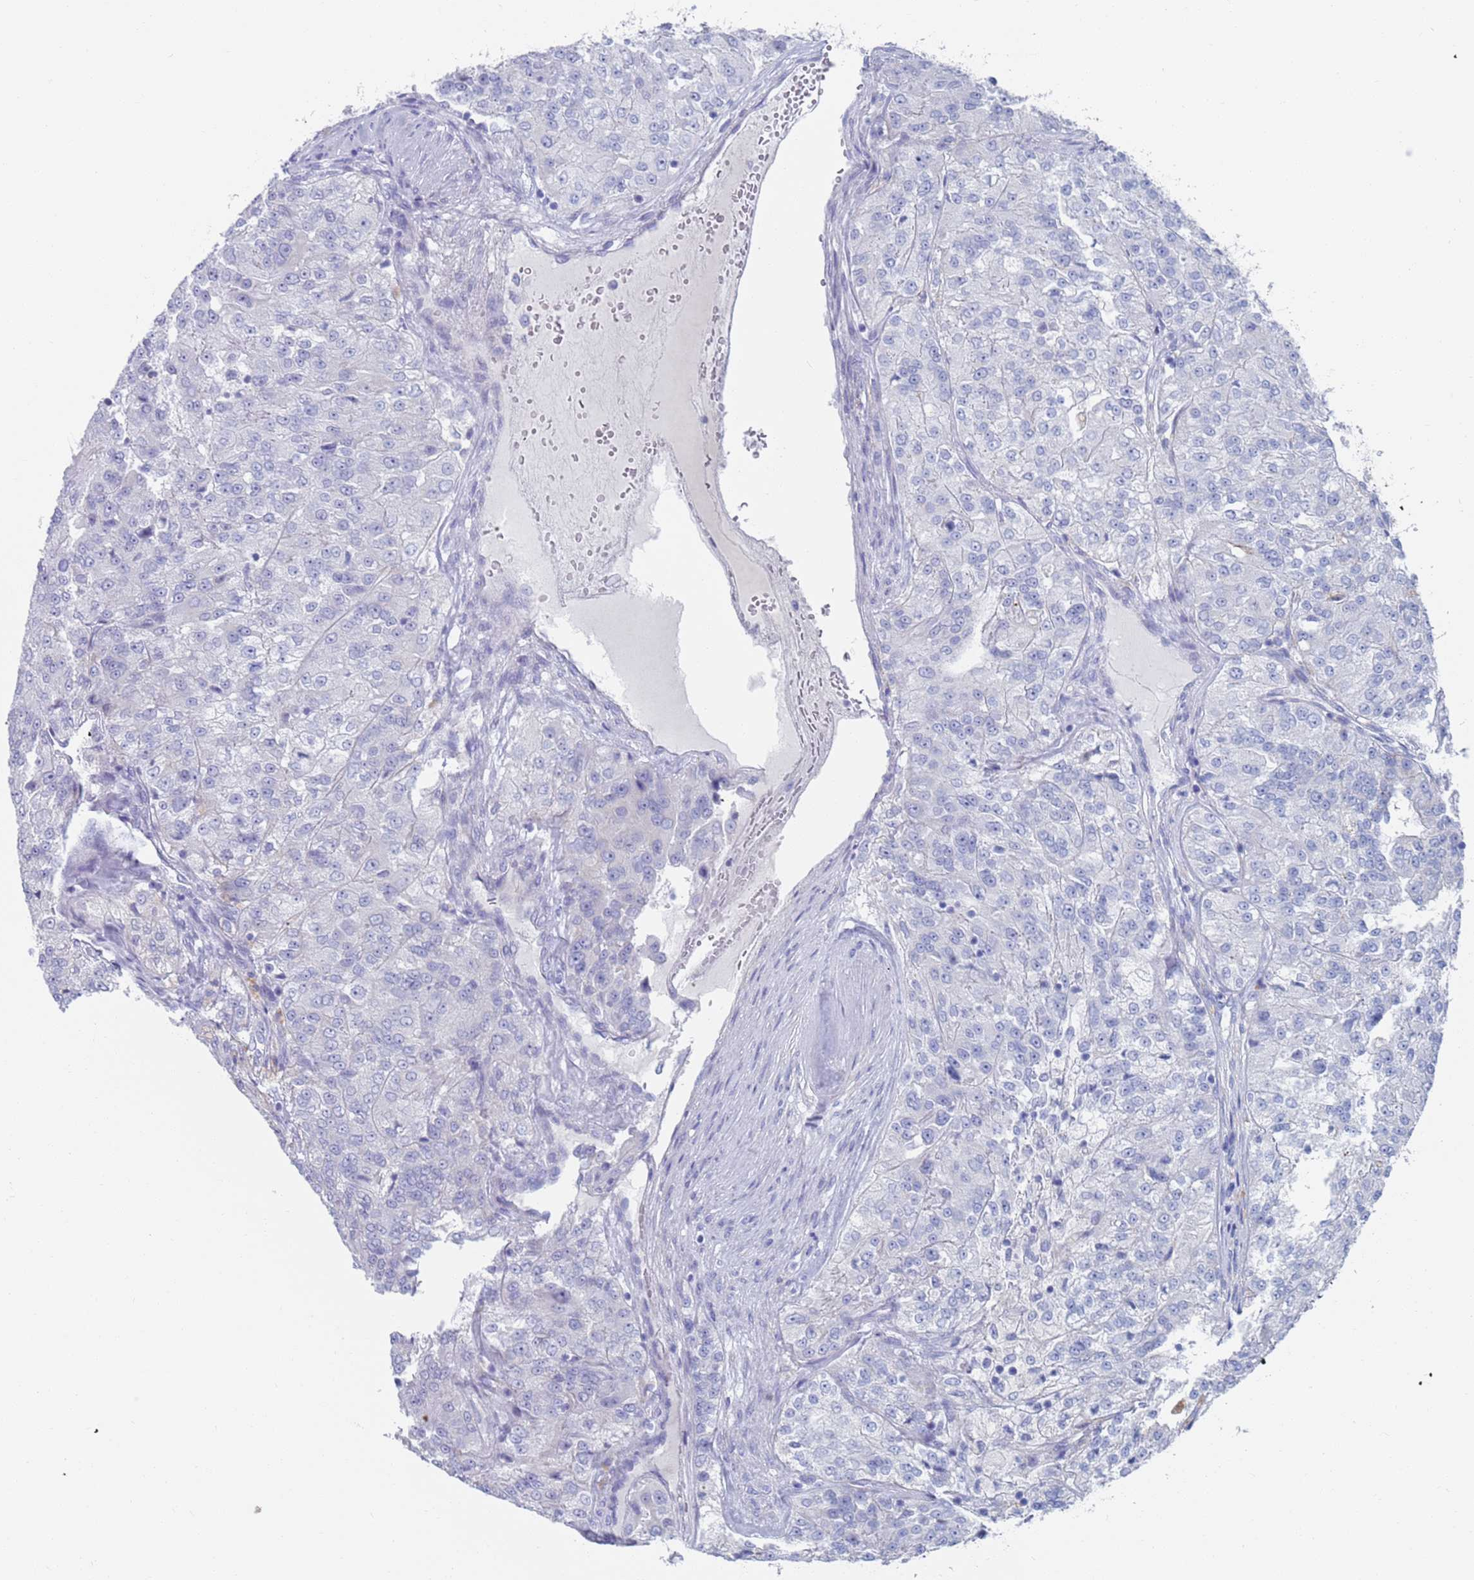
{"staining": {"intensity": "negative", "quantity": "none", "location": "none"}, "tissue": "renal cancer", "cell_type": "Tumor cells", "image_type": "cancer", "snomed": [{"axis": "morphology", "description": "Adenocarcinoma, NOS"}, {"axis": "topography", "description": "Kidney"}], "caption": "A histopathology image of human renal cancer (adenocarcinoma) is negative for staining in tumor cells. The staining is performed using DAB (3,3'-diaminobenzidine) brown chromogen with nuclei counter-stained in using hematoxylin.", "gene": "FUCA1", "patient": {"sex": "female", "age": 63}}